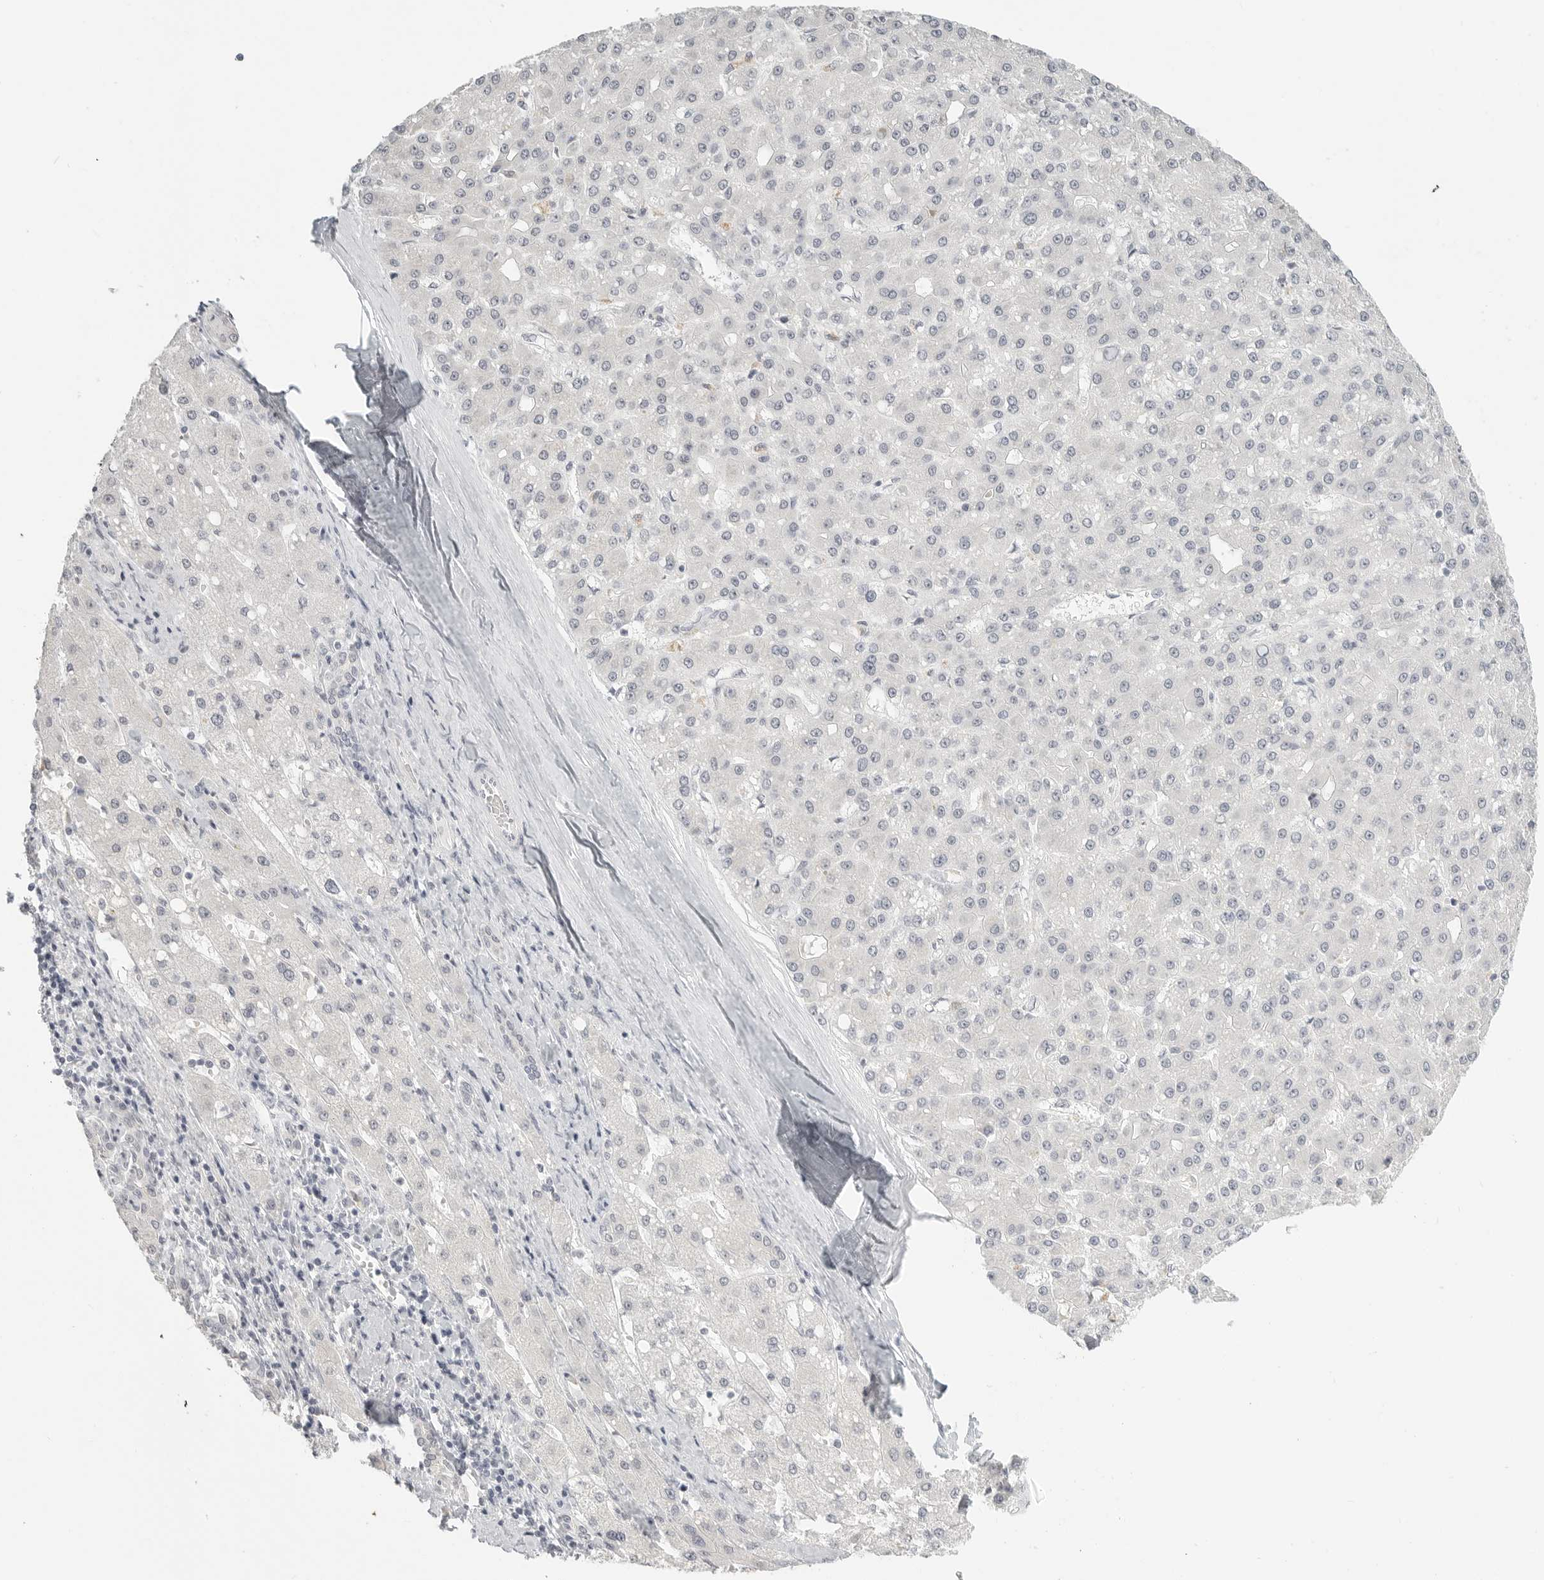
{"staining": {"intensity": "negative", "quantity": "none", "location": "none"}, "tissue": "liver cancer", "cell_type": "Tumor cells", "image_type": "cancer", "snomed": [{"axis": "morphology", "description": "Carcinoma, Hepatocellular, NOS"}, {"axis": "topography", "description": "Liver"}], "caption": "Liver hepatocellular carcinoma stained for a protein using IHC demonstrates no expression tumor cells.", "gene": "KLK11", "patient": {"sex": "male", "age": 67}}